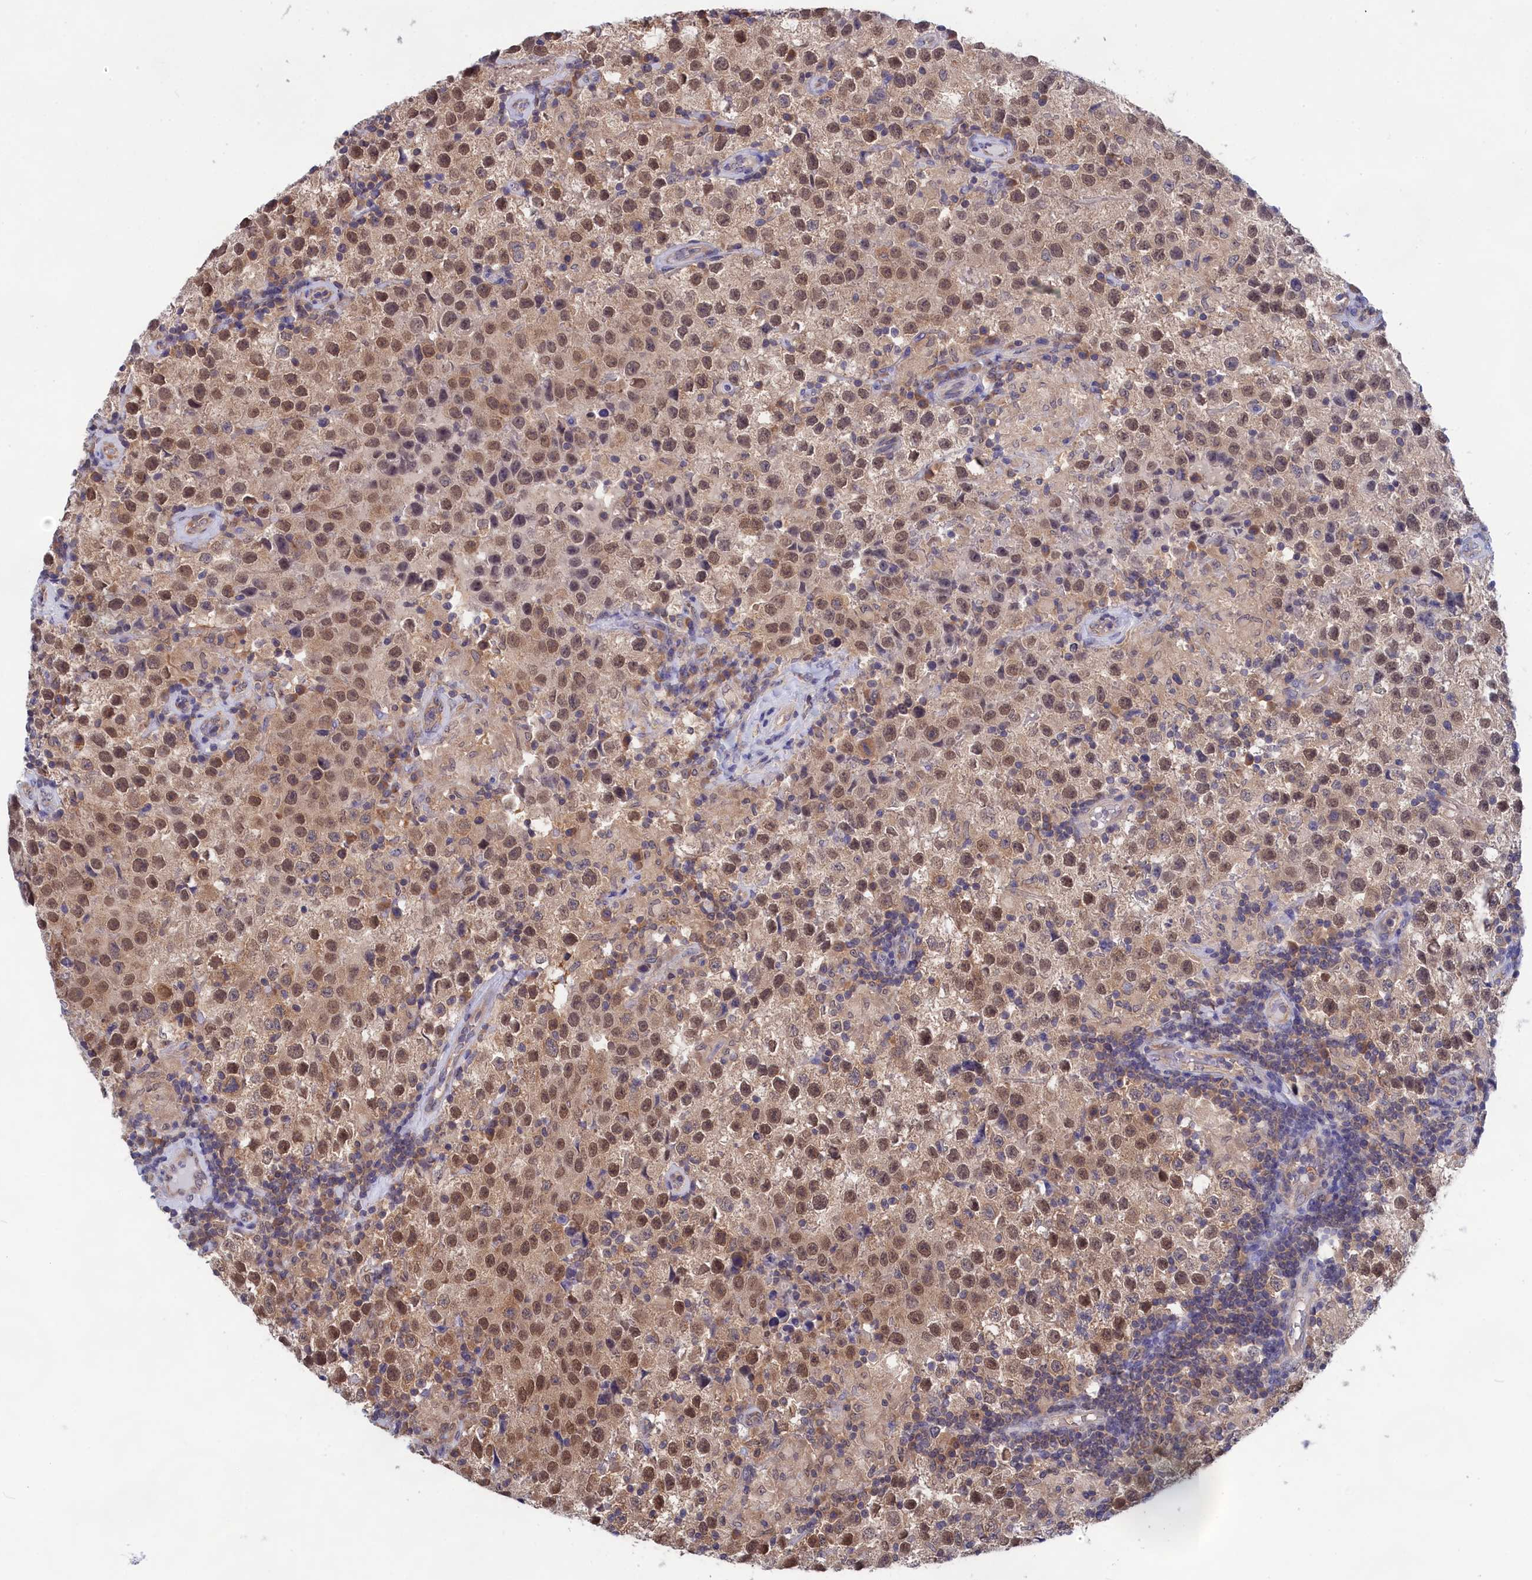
{"staining": {"intensity": "moderate", "quantity": ">75%", "location": "nuclear"}, "tissue": "testis cancer", "cell_type": "Tumor cells", "image_type": "cancer", "snomed": [{"axis": "morphology", "description": "Seminoma, NOS"}, {"axis": "morphology", "description": "Carcinoma, Embryonal, NOS"}, {"axis": "topography", "description": "Testis"}], "caption": "Immunohistochemical staining of human seminoma (testis) demonstrates medium levels of moderate nuclear protein expression in approximately >75% of tumor cells.", "gene": "PGP", "patient": {"sex": "male", "age": 41}}